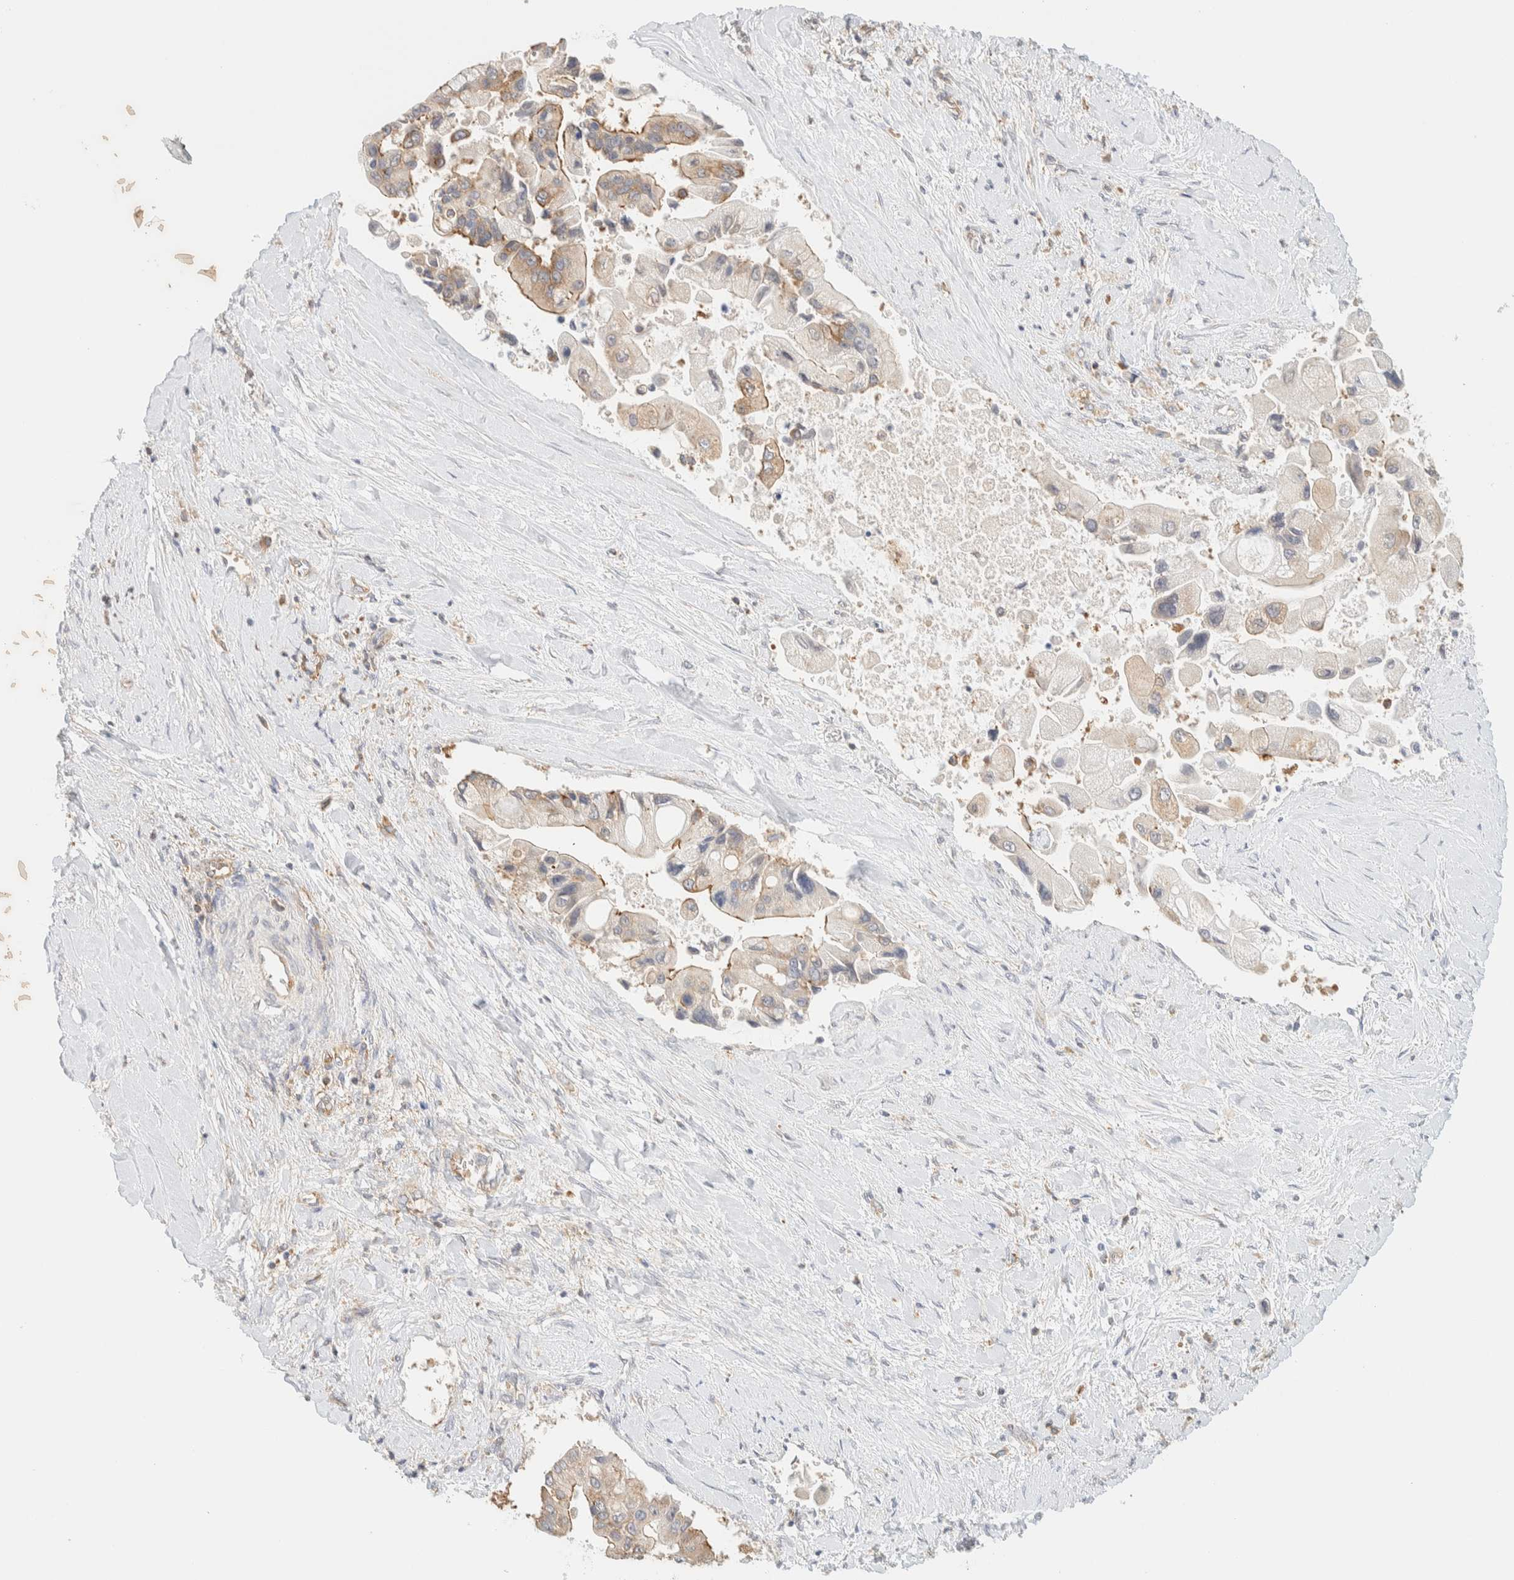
{"staining": {"intensity": "weak", "quantity": ">75%", "location": "cytoplasmic/membranous"}, "tissue": "liver cancer", "cell_type": "Tumor cells", "image_type": "cancer", "snomed": [{"axis": "morphology", "description": "Cholangiocarcinoma"}, {"axis": "topography", "description": "Liver"}], "caption": "Protein analysis of liver cancer (cholangiocarcinoma) tissue shows weak cytoplasmic/membranous positivity in approximately >75% of tumor cells.", "gene": "TBC1D8B", "patient": {"sex": "male", "age": 50}}